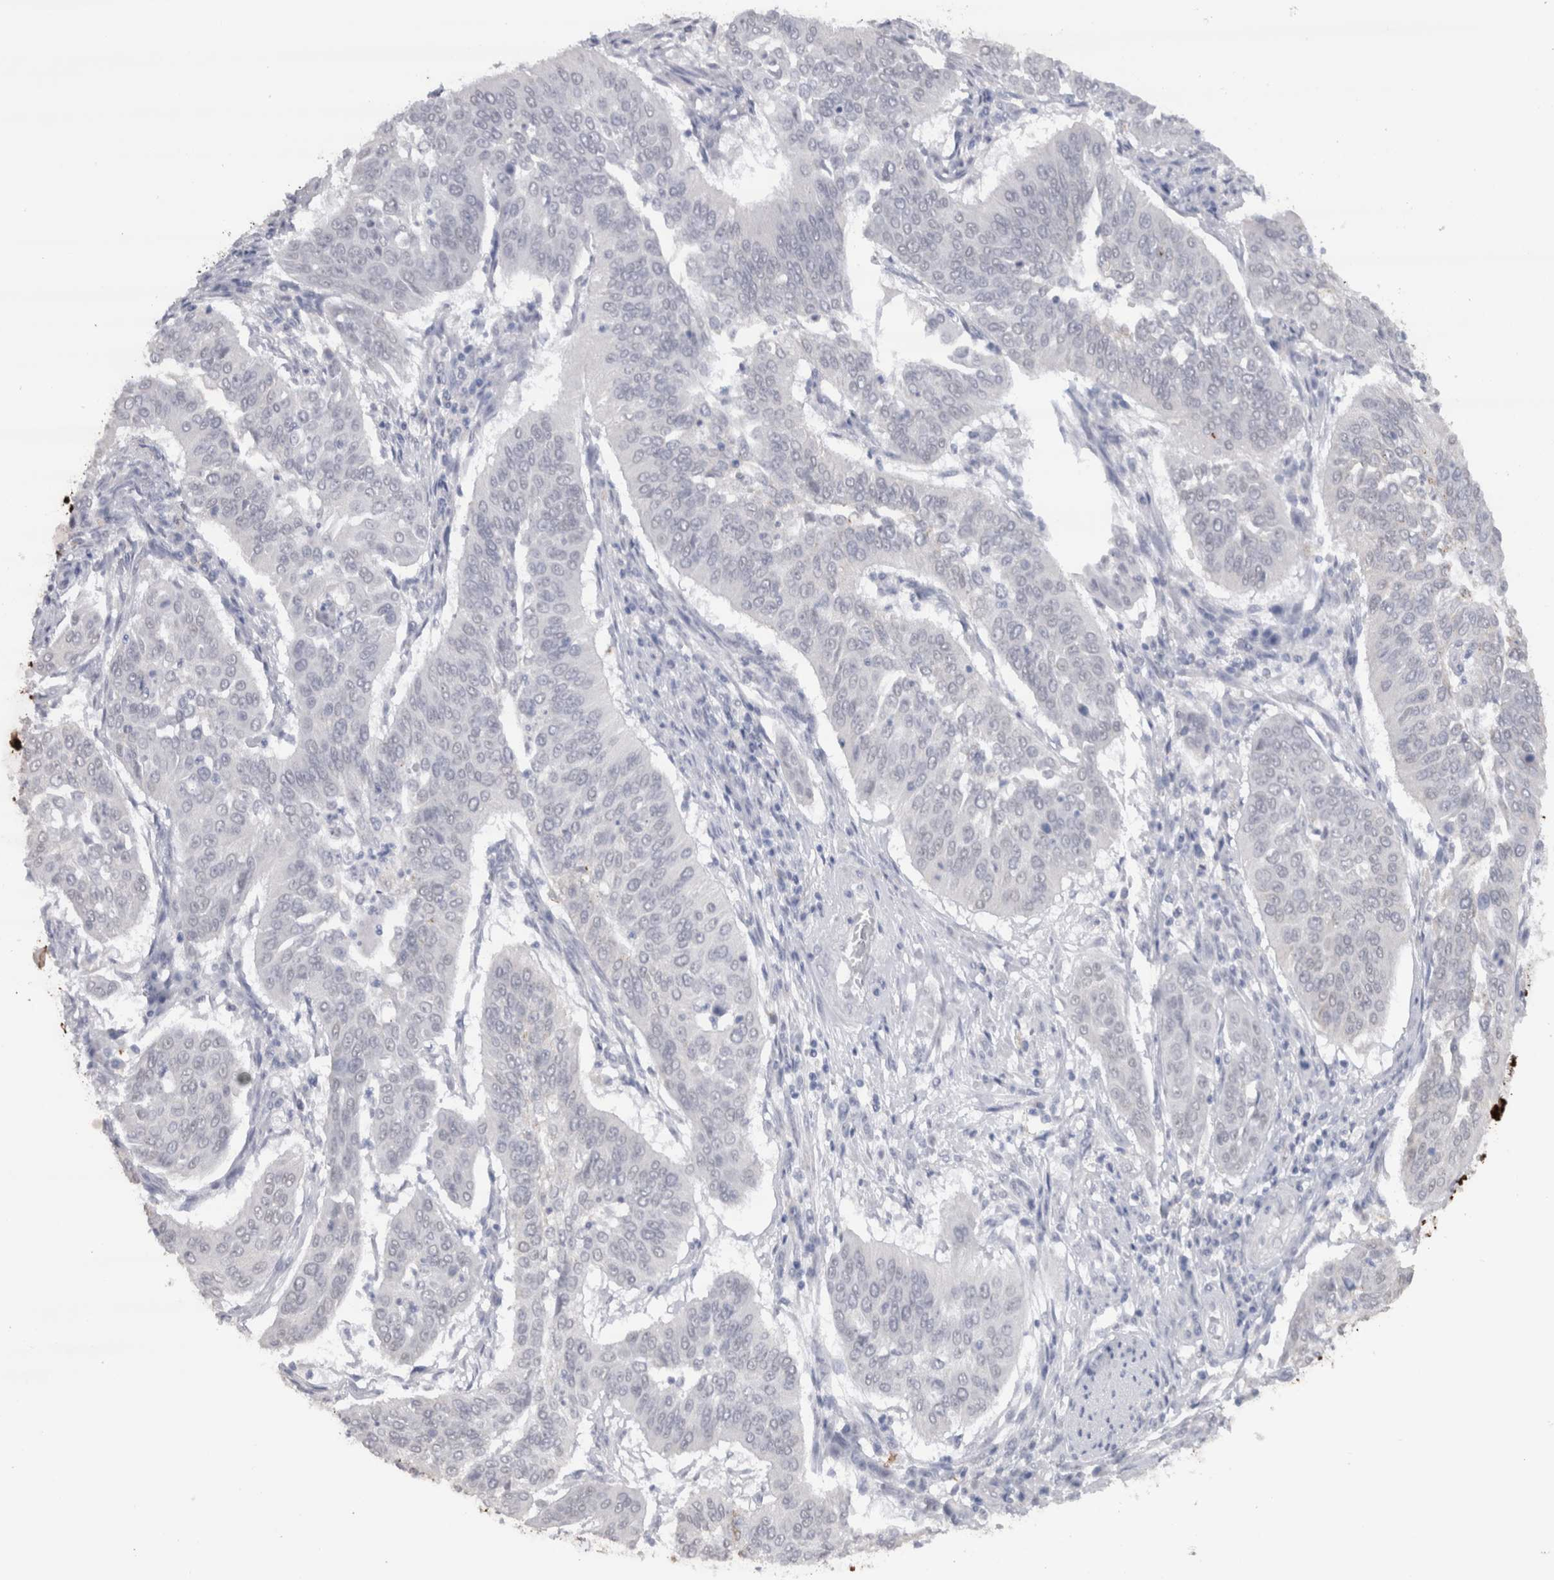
{"staining": {"intensity": "negative", "quantity": "none", "location": "none"}, "tissue": "cervical cancer", "cell_type": "Tumor cells", "image_type": "cancer", "snomed": [{"axis": "morphology", "description": "Normal tissue, NOS"}, {"axis": "morphology", "description": "Squamous cell carcinoma, NOS"}, {"axis": "topography", "description": "Cervix"}], "caption": "Cervical cancer stained for a protein using immunohistochemistry reveals no expression tumor cells.", "gene": "CDH17", "patient": {"sex": "female", "age": 39}}